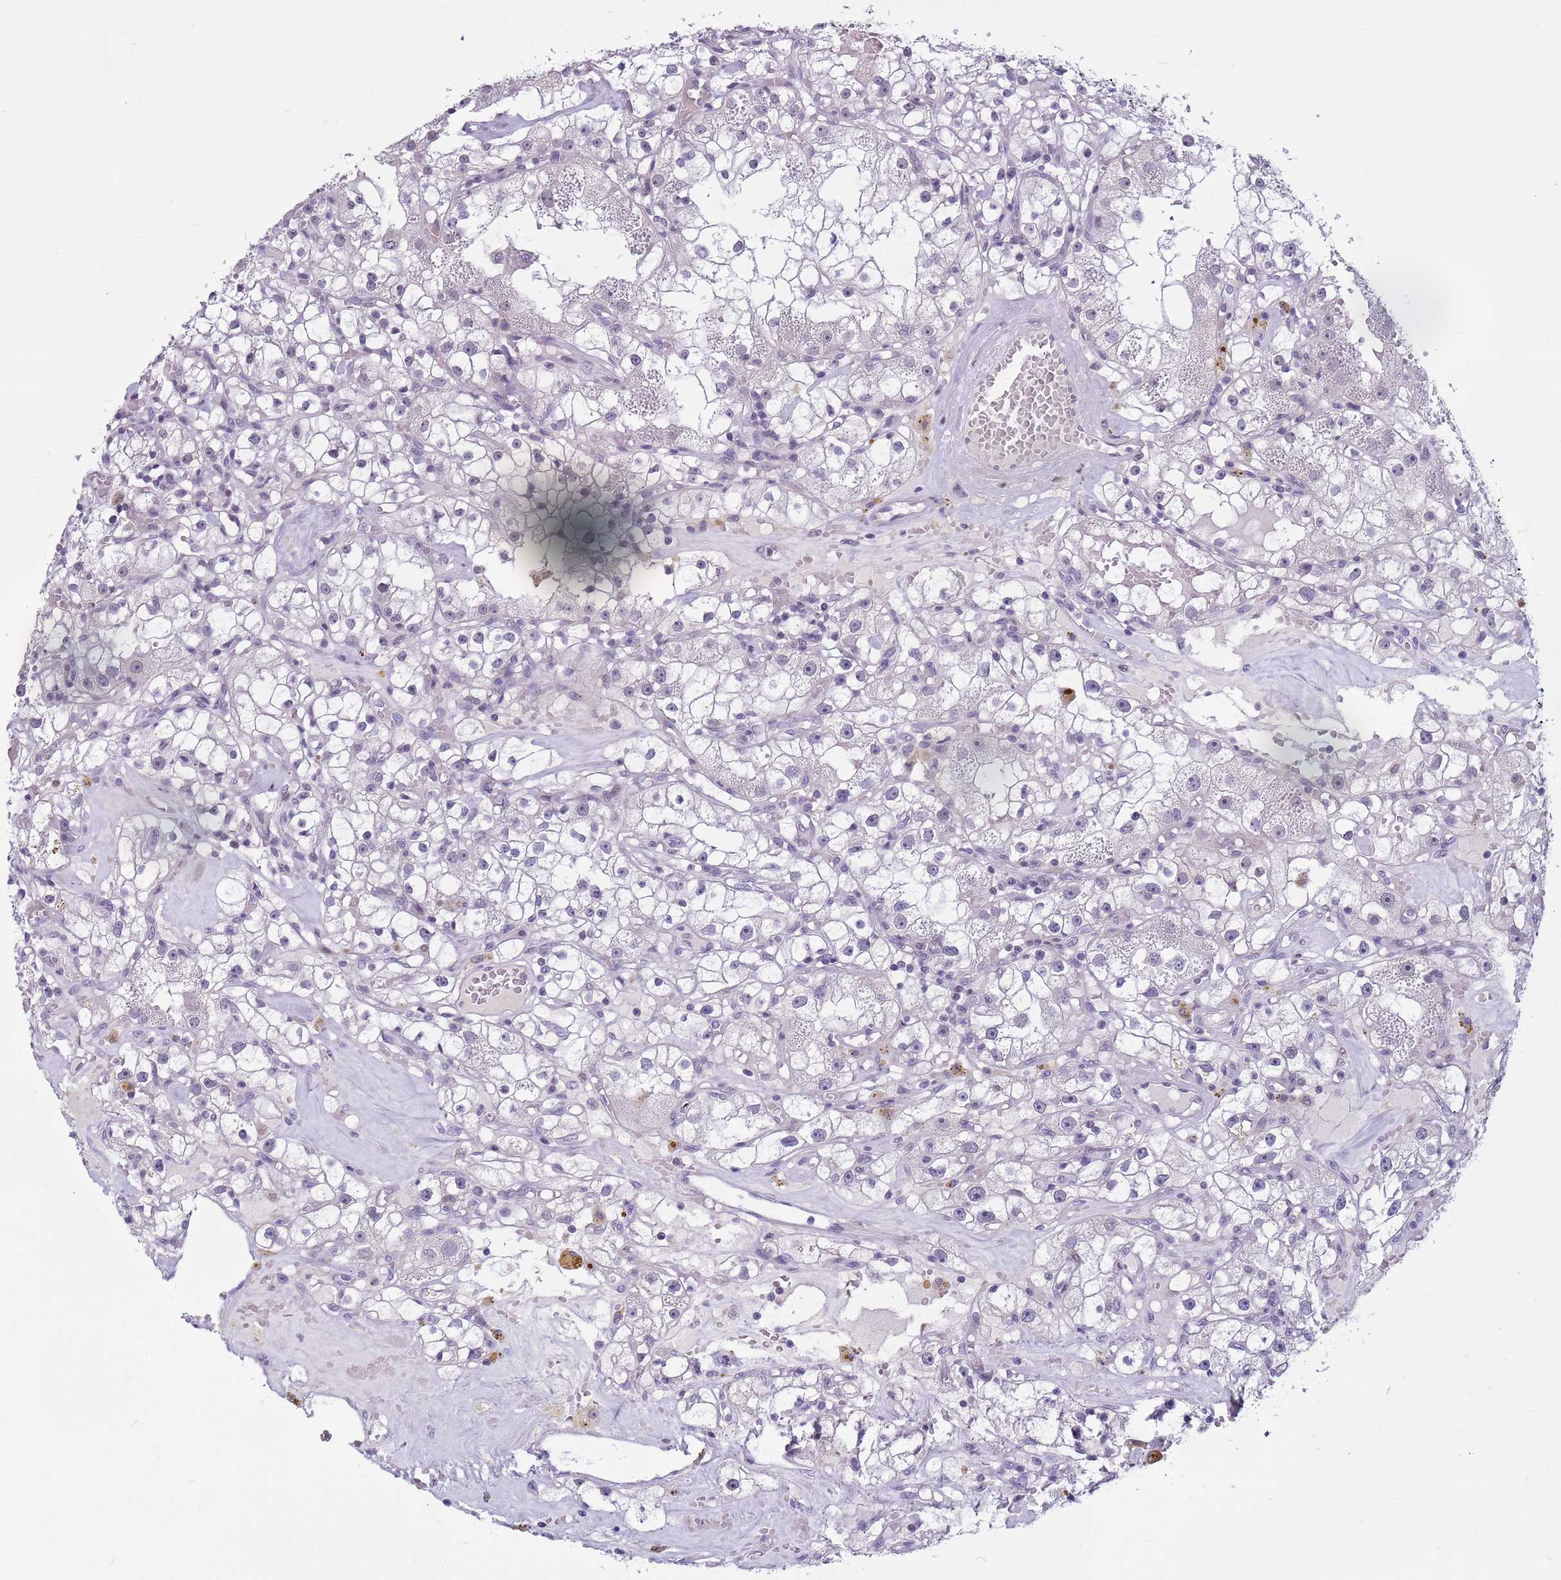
{"staining": {"intensity": "negative", "quantity": "none", "location": "none"}, "tissue": "renal cancer", "cell_type": "Tumor cells", "image_type": "cancer", "snomed": [{"axis": "morphology", "description": "Adenocarcinoma, NOS"}, {"axis": "topography", "description": "Kidney"}], "caption": "The immunohistochemistry histopathology image has no significant positivity in tumor cells of renal cancer tissue. (DAB IHC with hematoxylin counter stain).", "gene": "CDK2AP2", "patient": {"sex": "male", "age": 56}}